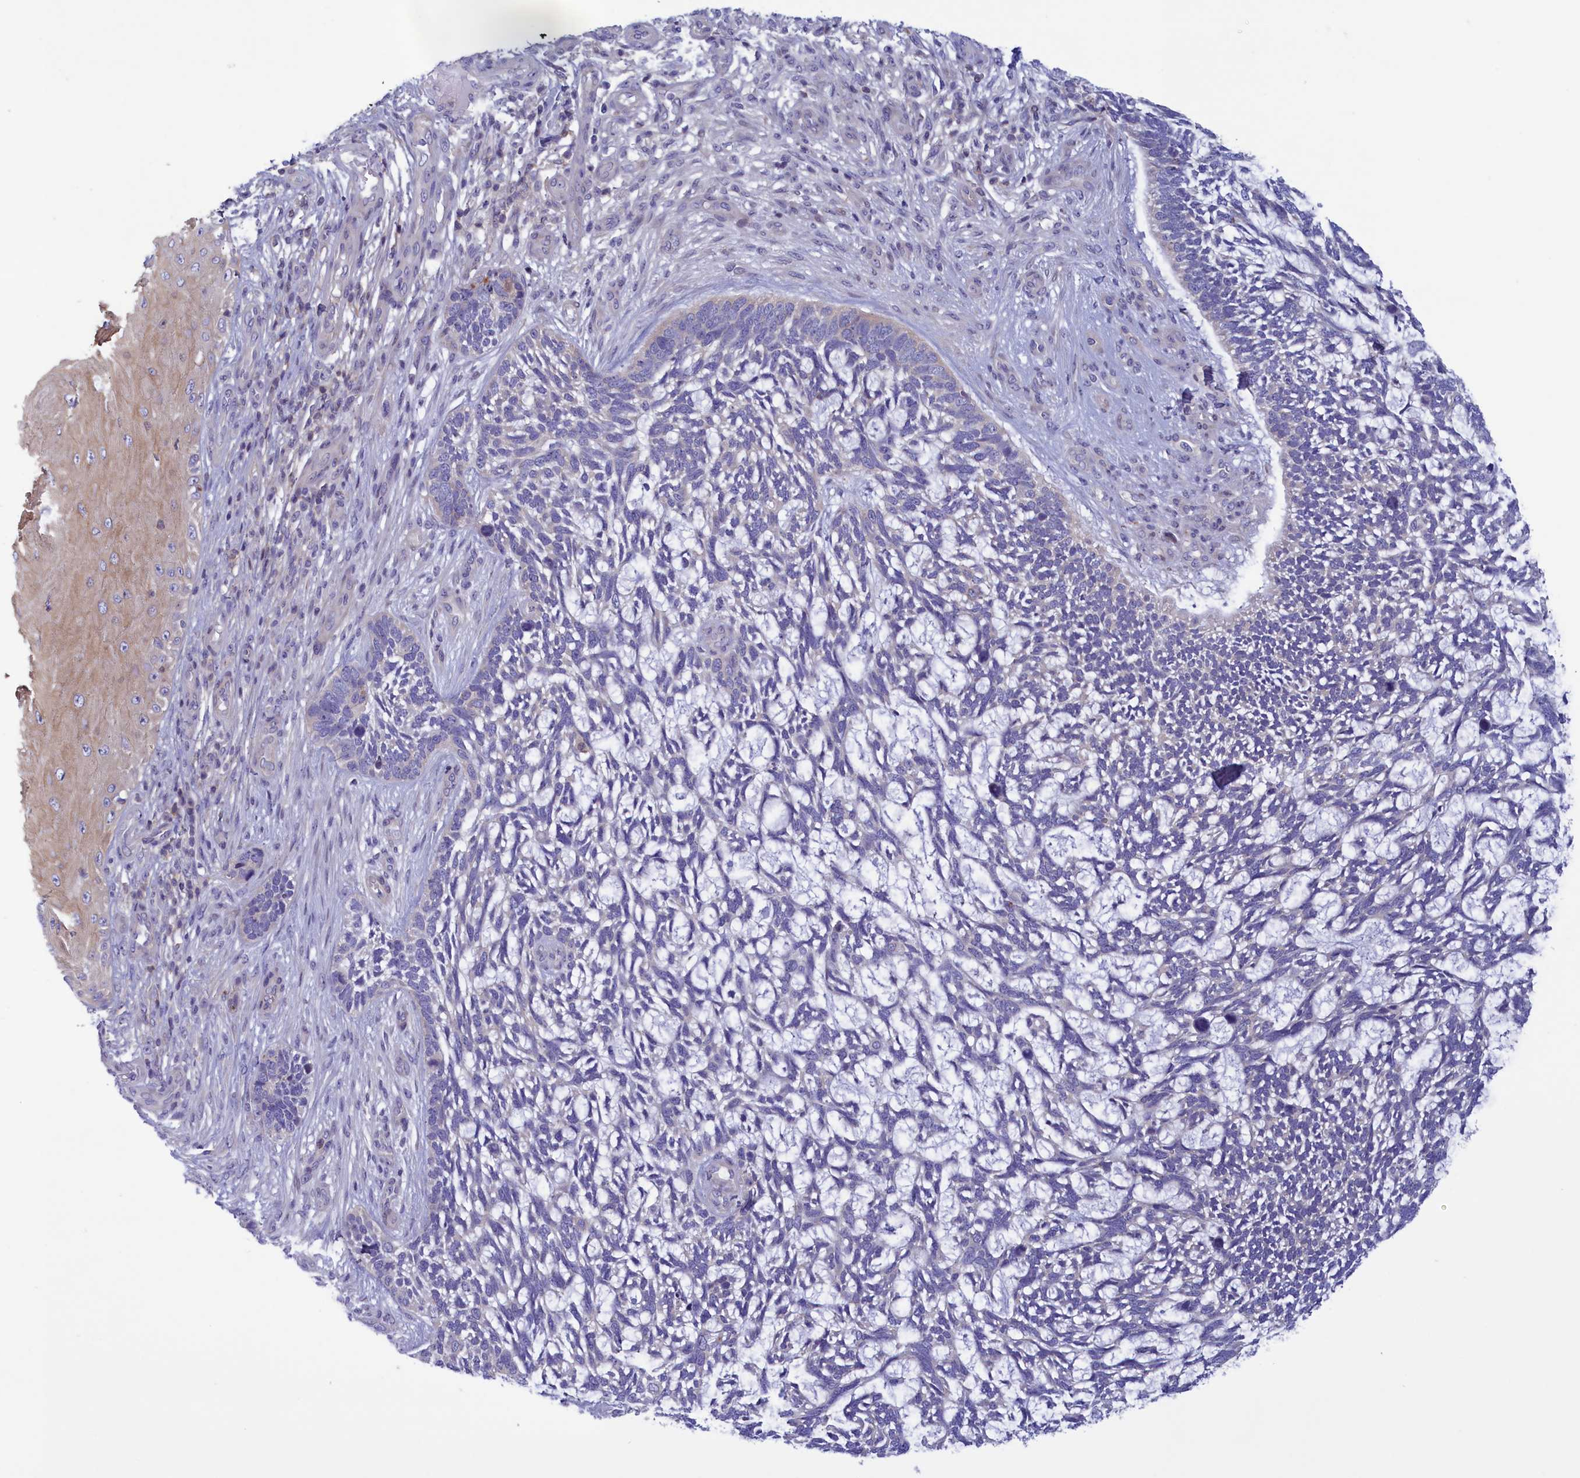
{"staining": {"intensity": "negative", "quantity": "none", "location": "none"}, "tissue": "skin cancer", "cell_type": "Tumor cells", "image_type": "cancer", "snomed": [{"axis": "morphology", "description": "Basal cell carcinoma"}, {"axis": "topography", "description": "Skin"}], "caption": "A high-resolution histopathology image shows immunohistochemistry (IHC) staining of skin basal cell carcinoma, which shows no significant positivity in tumor cells.", "gene": "CORO2A", "patient": {"sex": "male", "age": 88}}